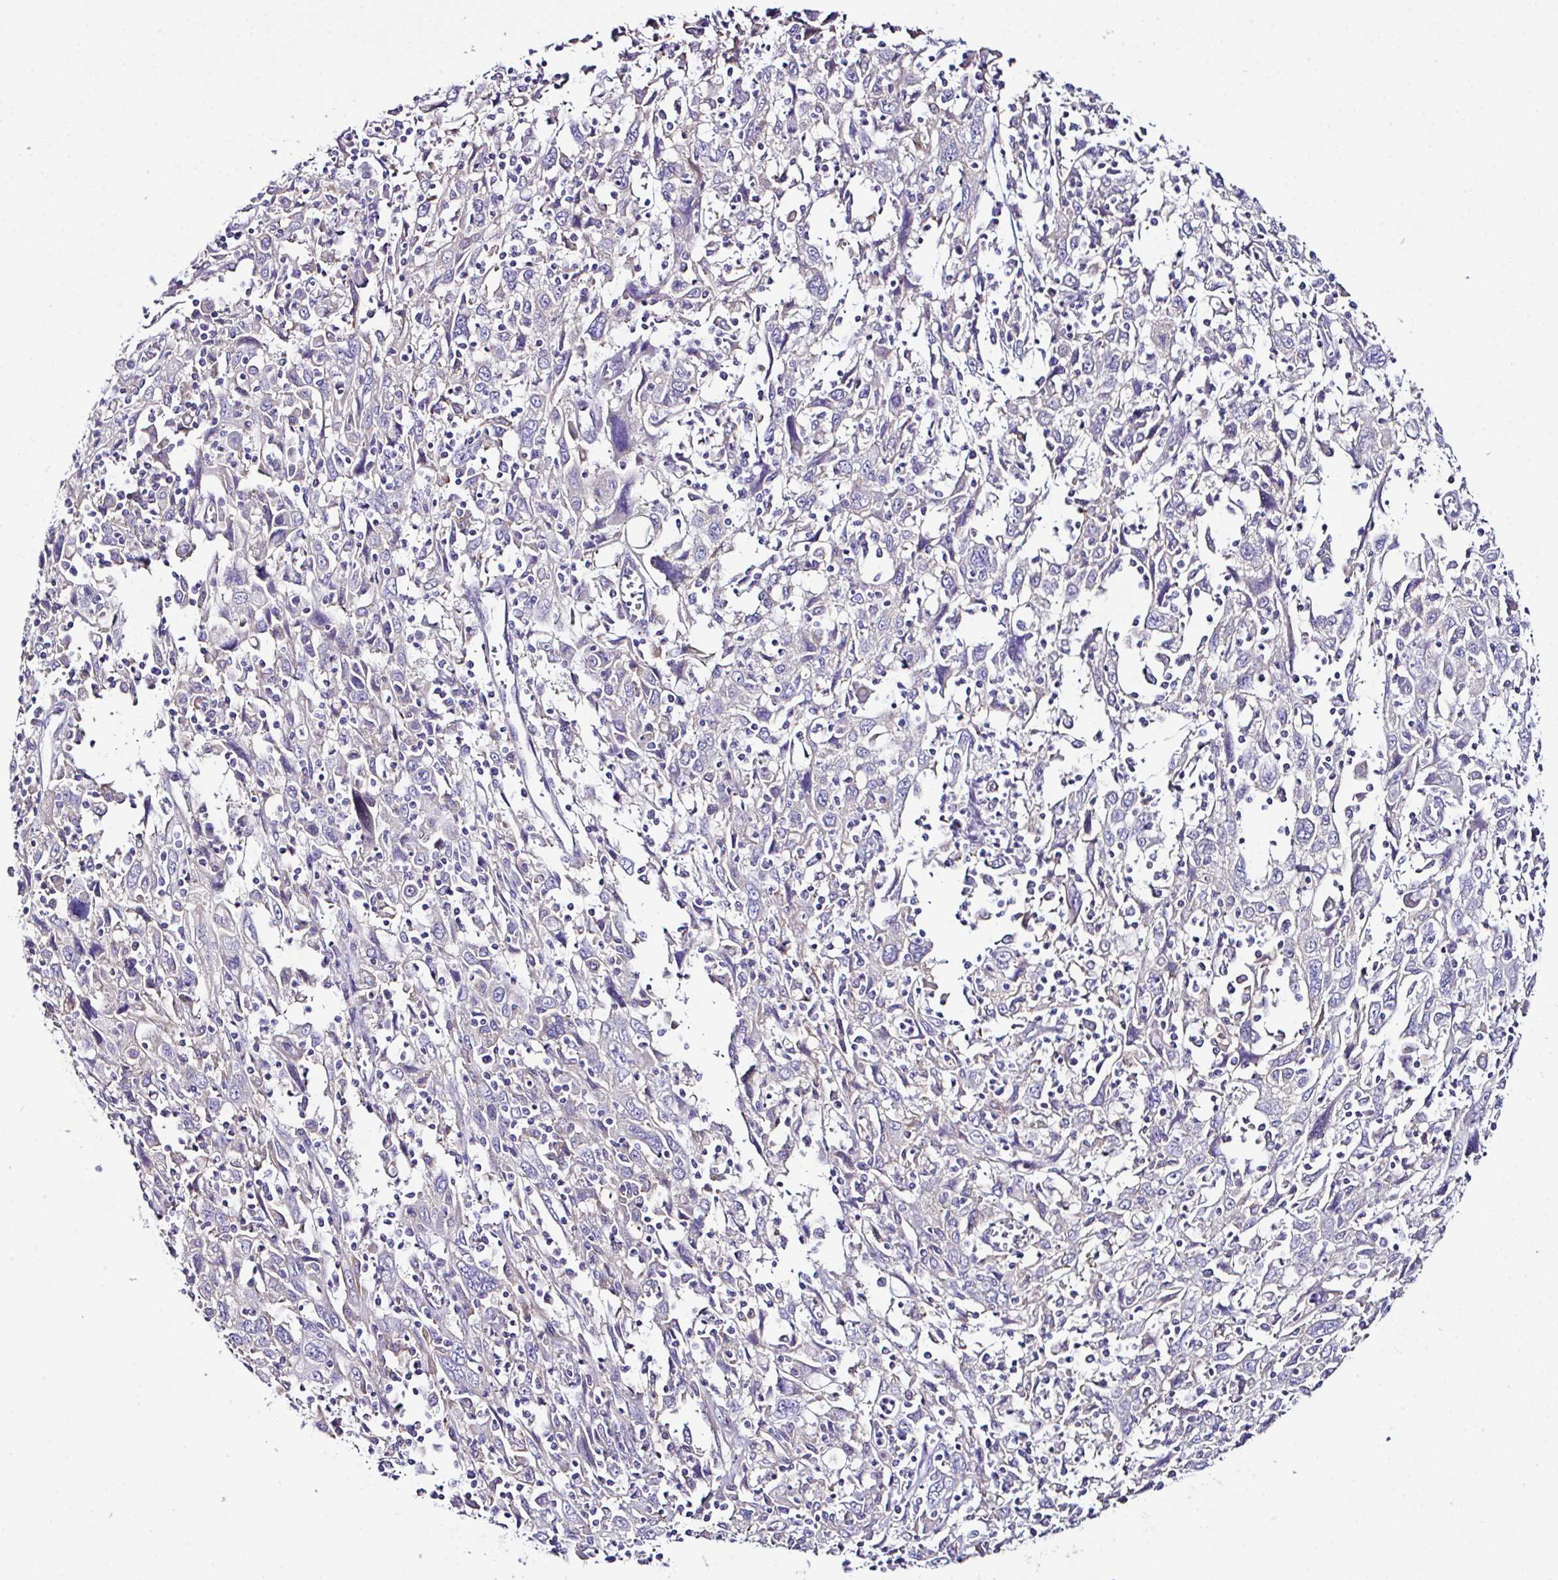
{"staining": {"intensity": "negative", "quantity": "none", "location": "none"}, "tissue": "cervical cancer", "cell_type": "Tumor cells", "image_type": "cancer", "snomed": [{"axis": "morphology", "description": "Squamous cell carcinoma, NOS"}, {"axis": "topography", "description": "Cervix"}], "caption": "IHC image of neoplastic tissue: human cervical squamous cell carcinoma stained with DAB exhibits no significant protein positivity in tumor cells.", "gene": "OR4P4", "patient": {"sex": "female", "age": 46}}